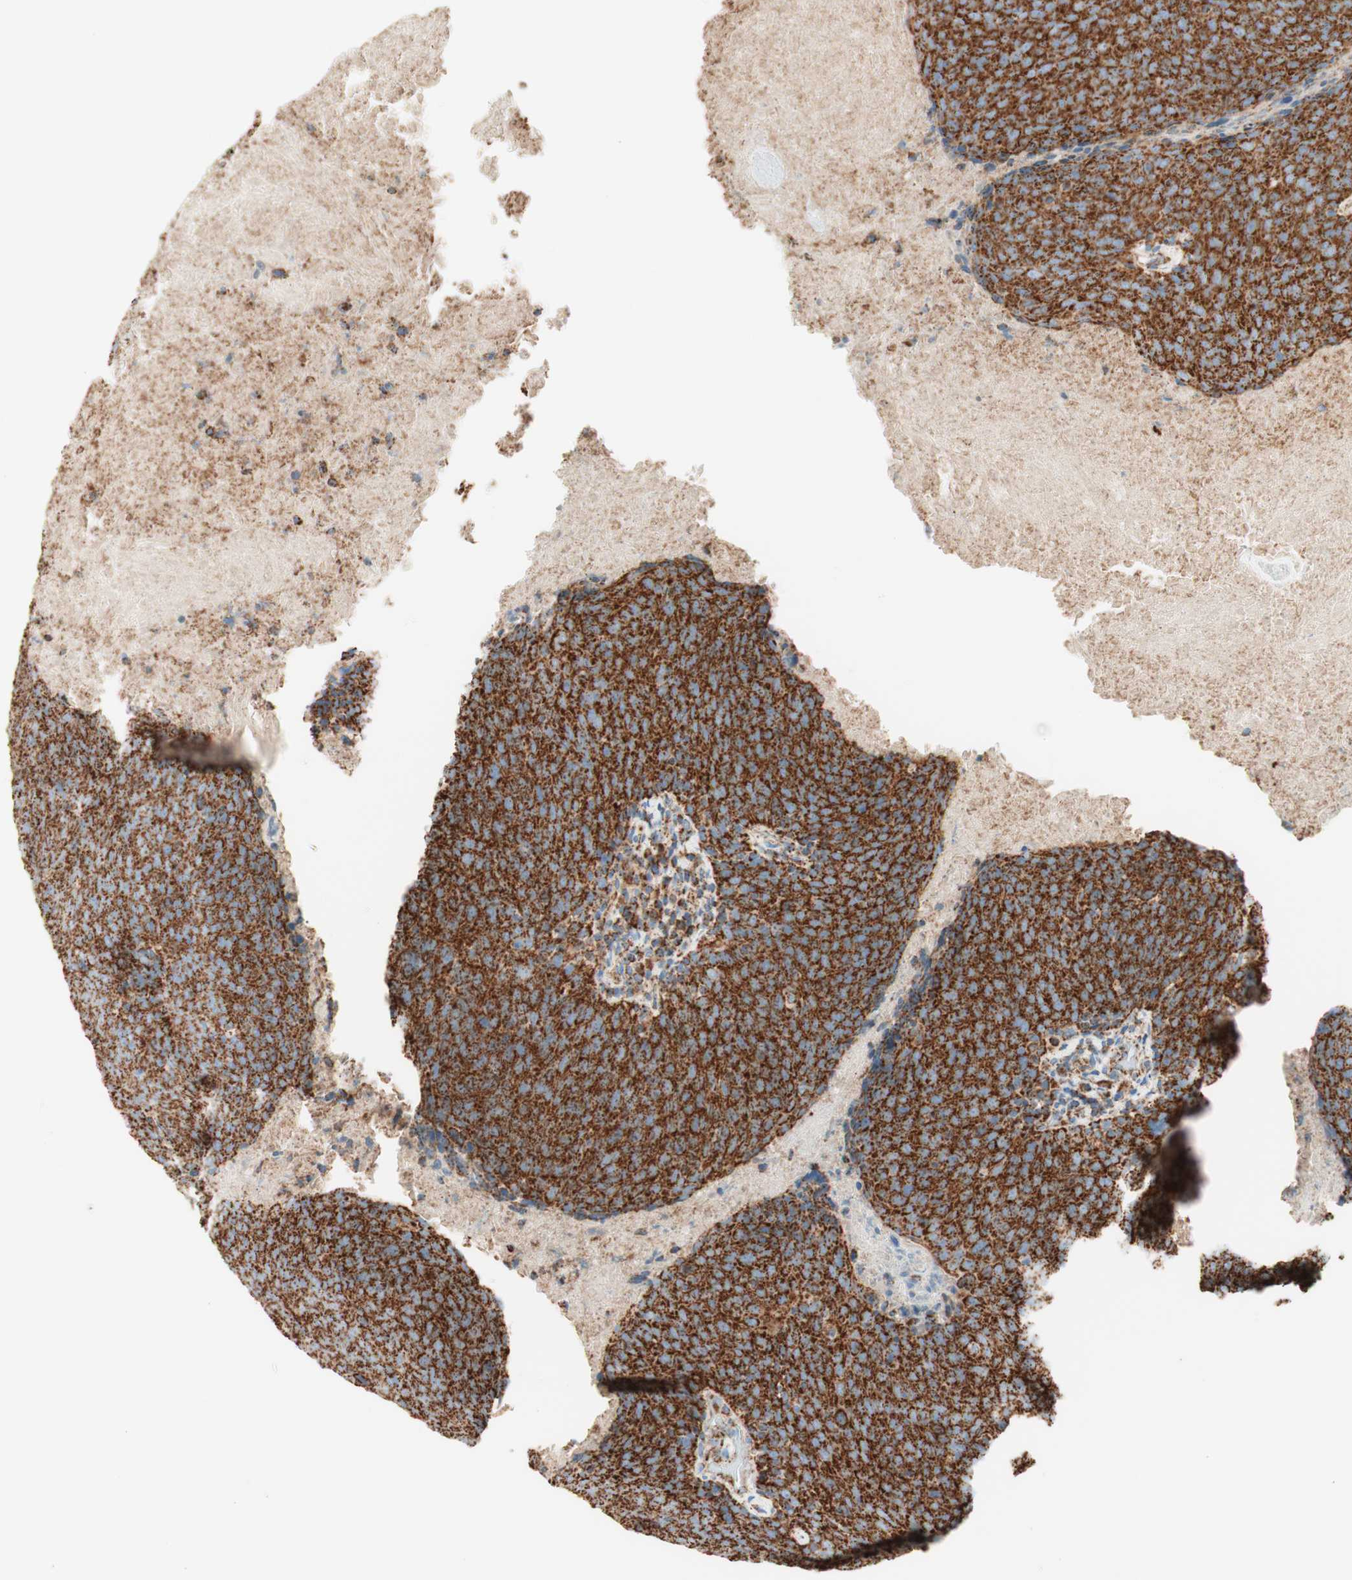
{"staining": {"intensity": "strong", "quantity": ">75%", "location": "cytoplasmic/membranous"}, "tissue": "head and neck cancer", "cell_type": "Tumor cells", "image_type": "cancer", "snomed": [{"axis": "morphology", "description": "Squamous cell carcinoma, NOS"}, {"axis": "morphology", "description": "Squamous cell carcinoma, metastatic, NOS"}, {"axis": "topography", "description": "Lymph node"}, {"axis": "topography", "description": "Head-Neck"}], "caption": "The image shows staining of head and neck metastatic squamous cell carcinoma, revealing strong cytoplasmic/membranous protein expression (brown color) within tumor cells. The staining is performed using DAB (3,3'-diaminobenzidine) brown chromogen to label protein expression. The nuclei are counter-stained blue using hematoxylin.", "gene": "TOMM20", "patient": {"sex": "male", "age": 62}}